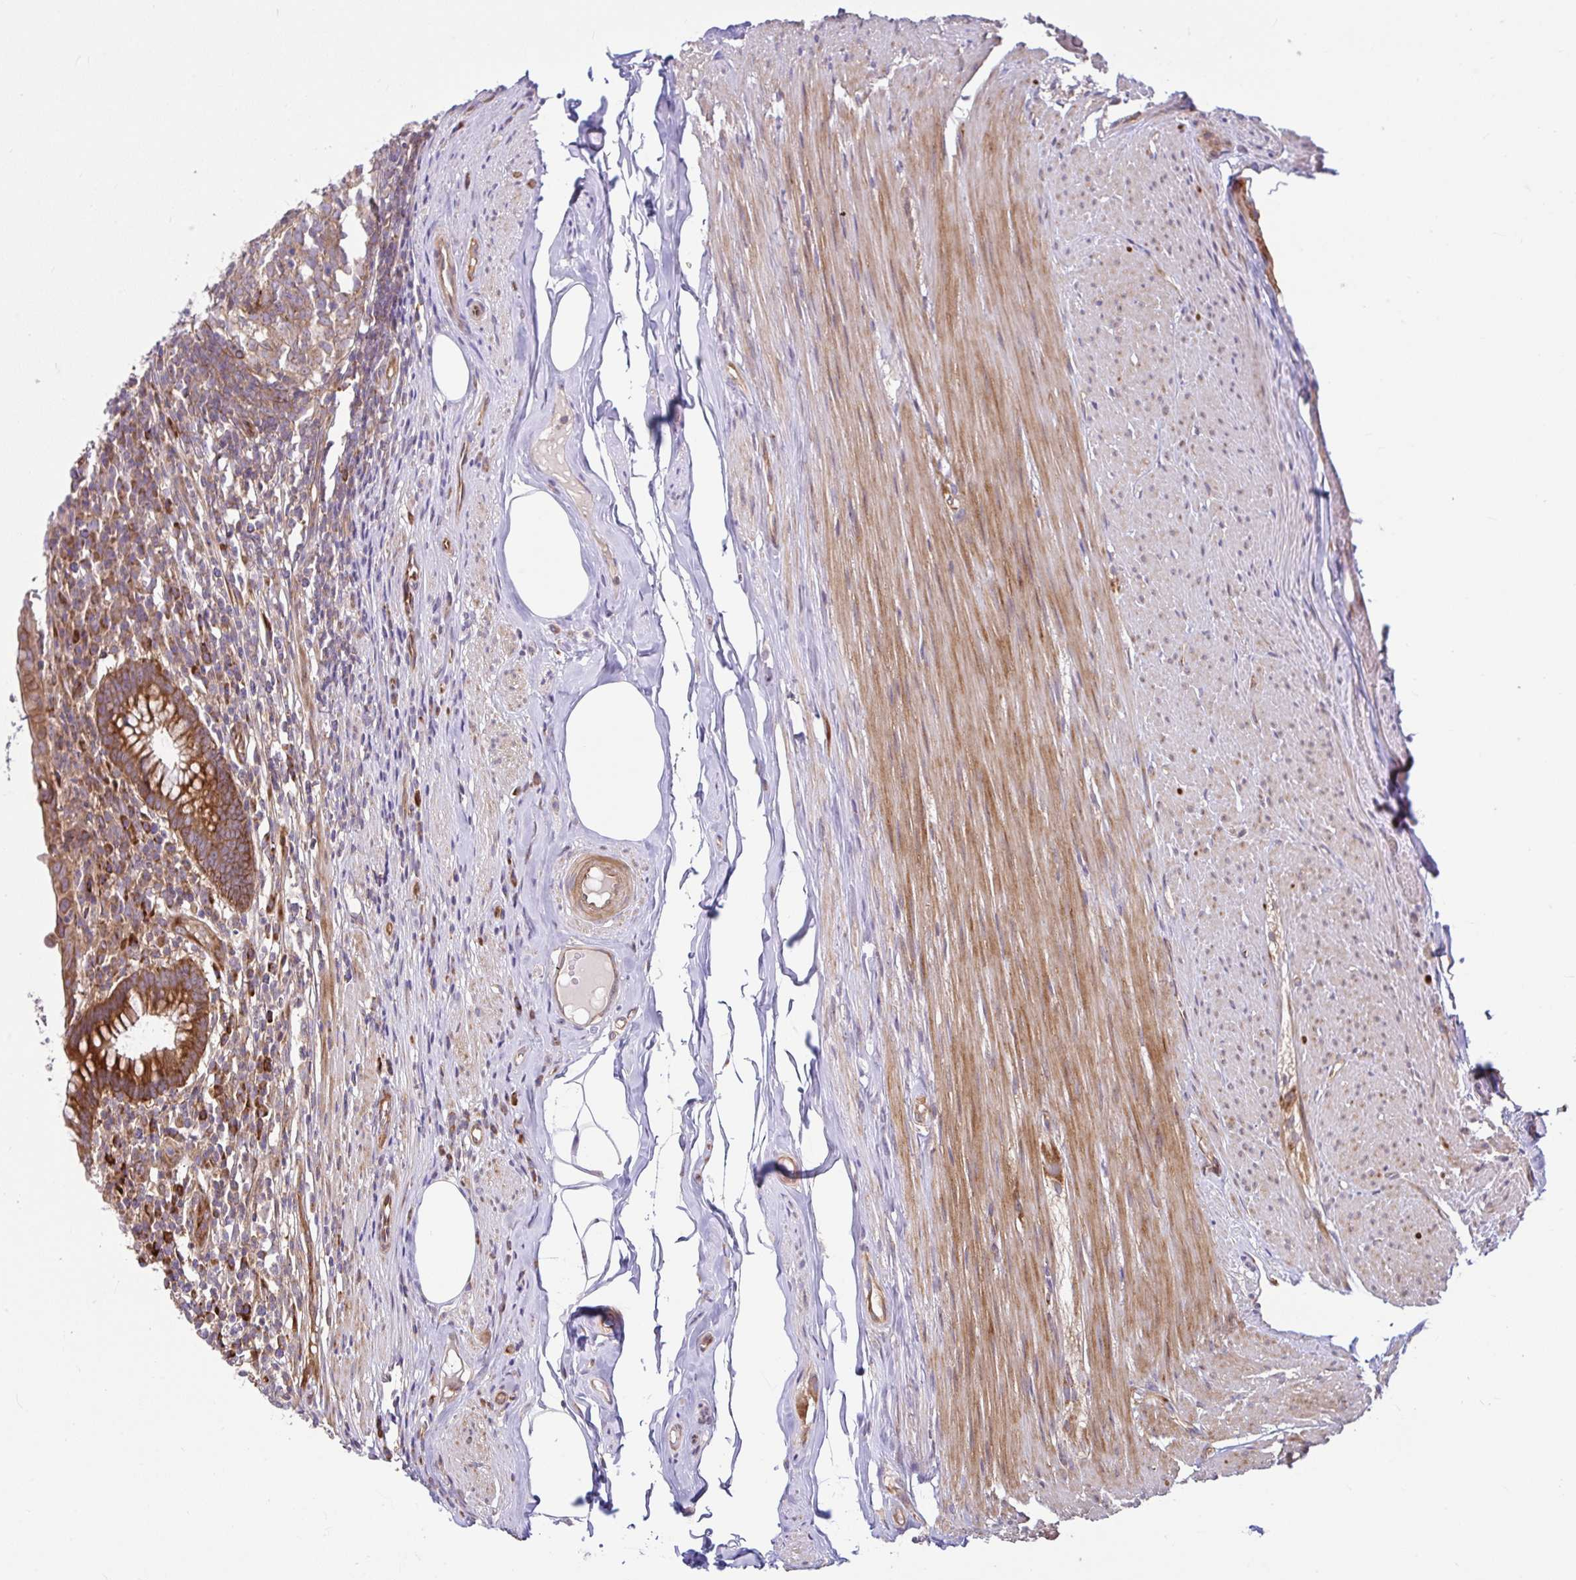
{"staining": {"intensity": "strong", "quantity": ">75%", "location": "cytoplasmic/membranous"}, "tissue": "appendix", "cell_type": "Glandular cells", "image_type": "normal", "snomed": [{"axis": "morphology", "description": "Normal tissue, NOS"}, {"axis": "topography", "description": "Appendix"}], "caption": "The micrograph shows immunohistochemical staining of unremarkable appendix. There is strong cytoplasmic/membranous staining is identified in approximately >75% of glandular cells.", "gene": "NTPCR", "patient": {"sex": "female", "age": 56}}